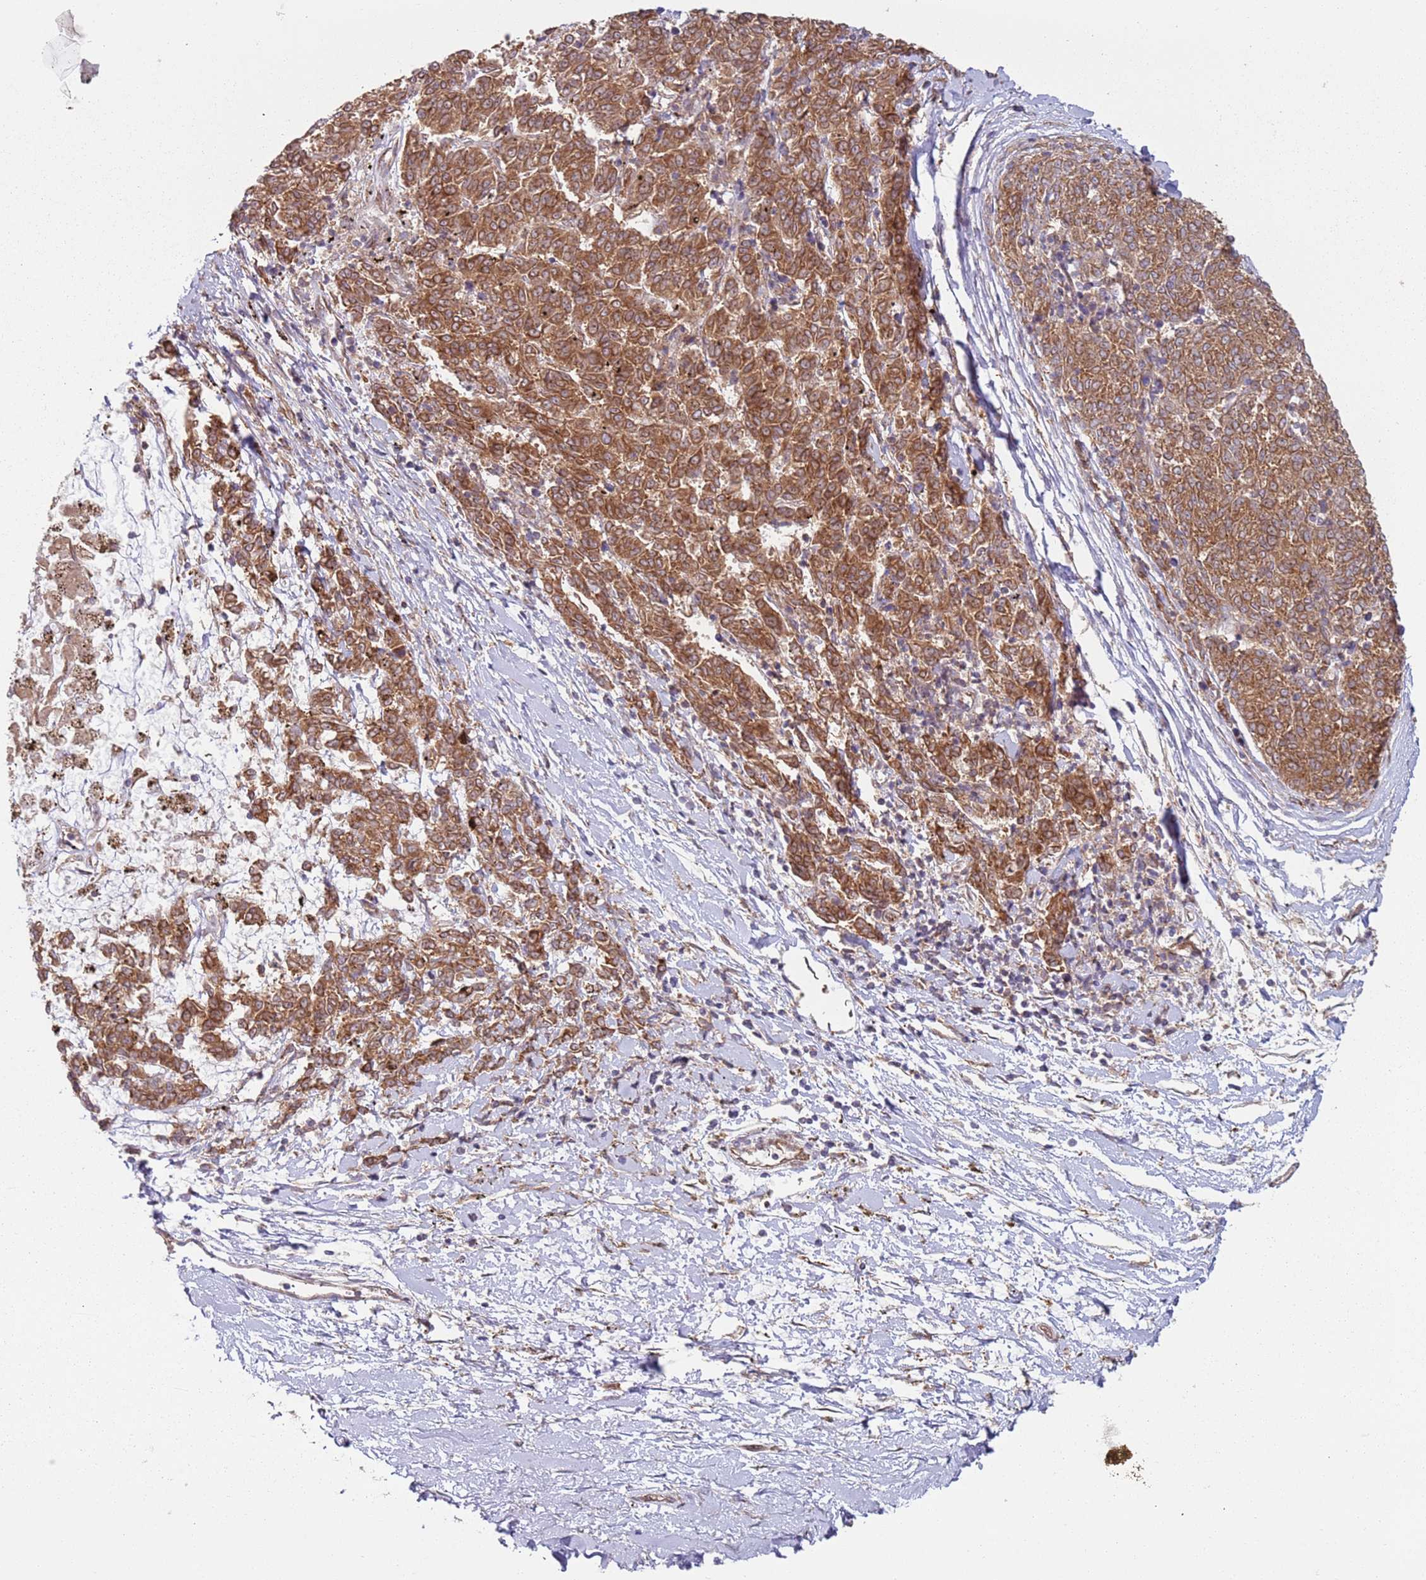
{"staining": {"intensity": "strong", "quantity": ">75%", "location": "cytoplasmic/membranous"}, "tissue": "melanoma", "cell_type": "Tumor cells", "image_type": "cancer", "snomed": [{"axis": "morphology", "description": "Malignant melanoma, NOS"}, {"axis": "topography", "description": "Skin"}], "caption": "Strong cytoplasmic/membranous protein staining is appreciated in about >75% of tumor cells in malignant melanoma. The staining was performed using DAB (3,3'-diaminobenzidine), with brown indicating positive protein expression. Nuclei are stained blue with hematoxylin.", "gene": "HNRNPLL", "patient": {"sex": "female", "age": 72}}